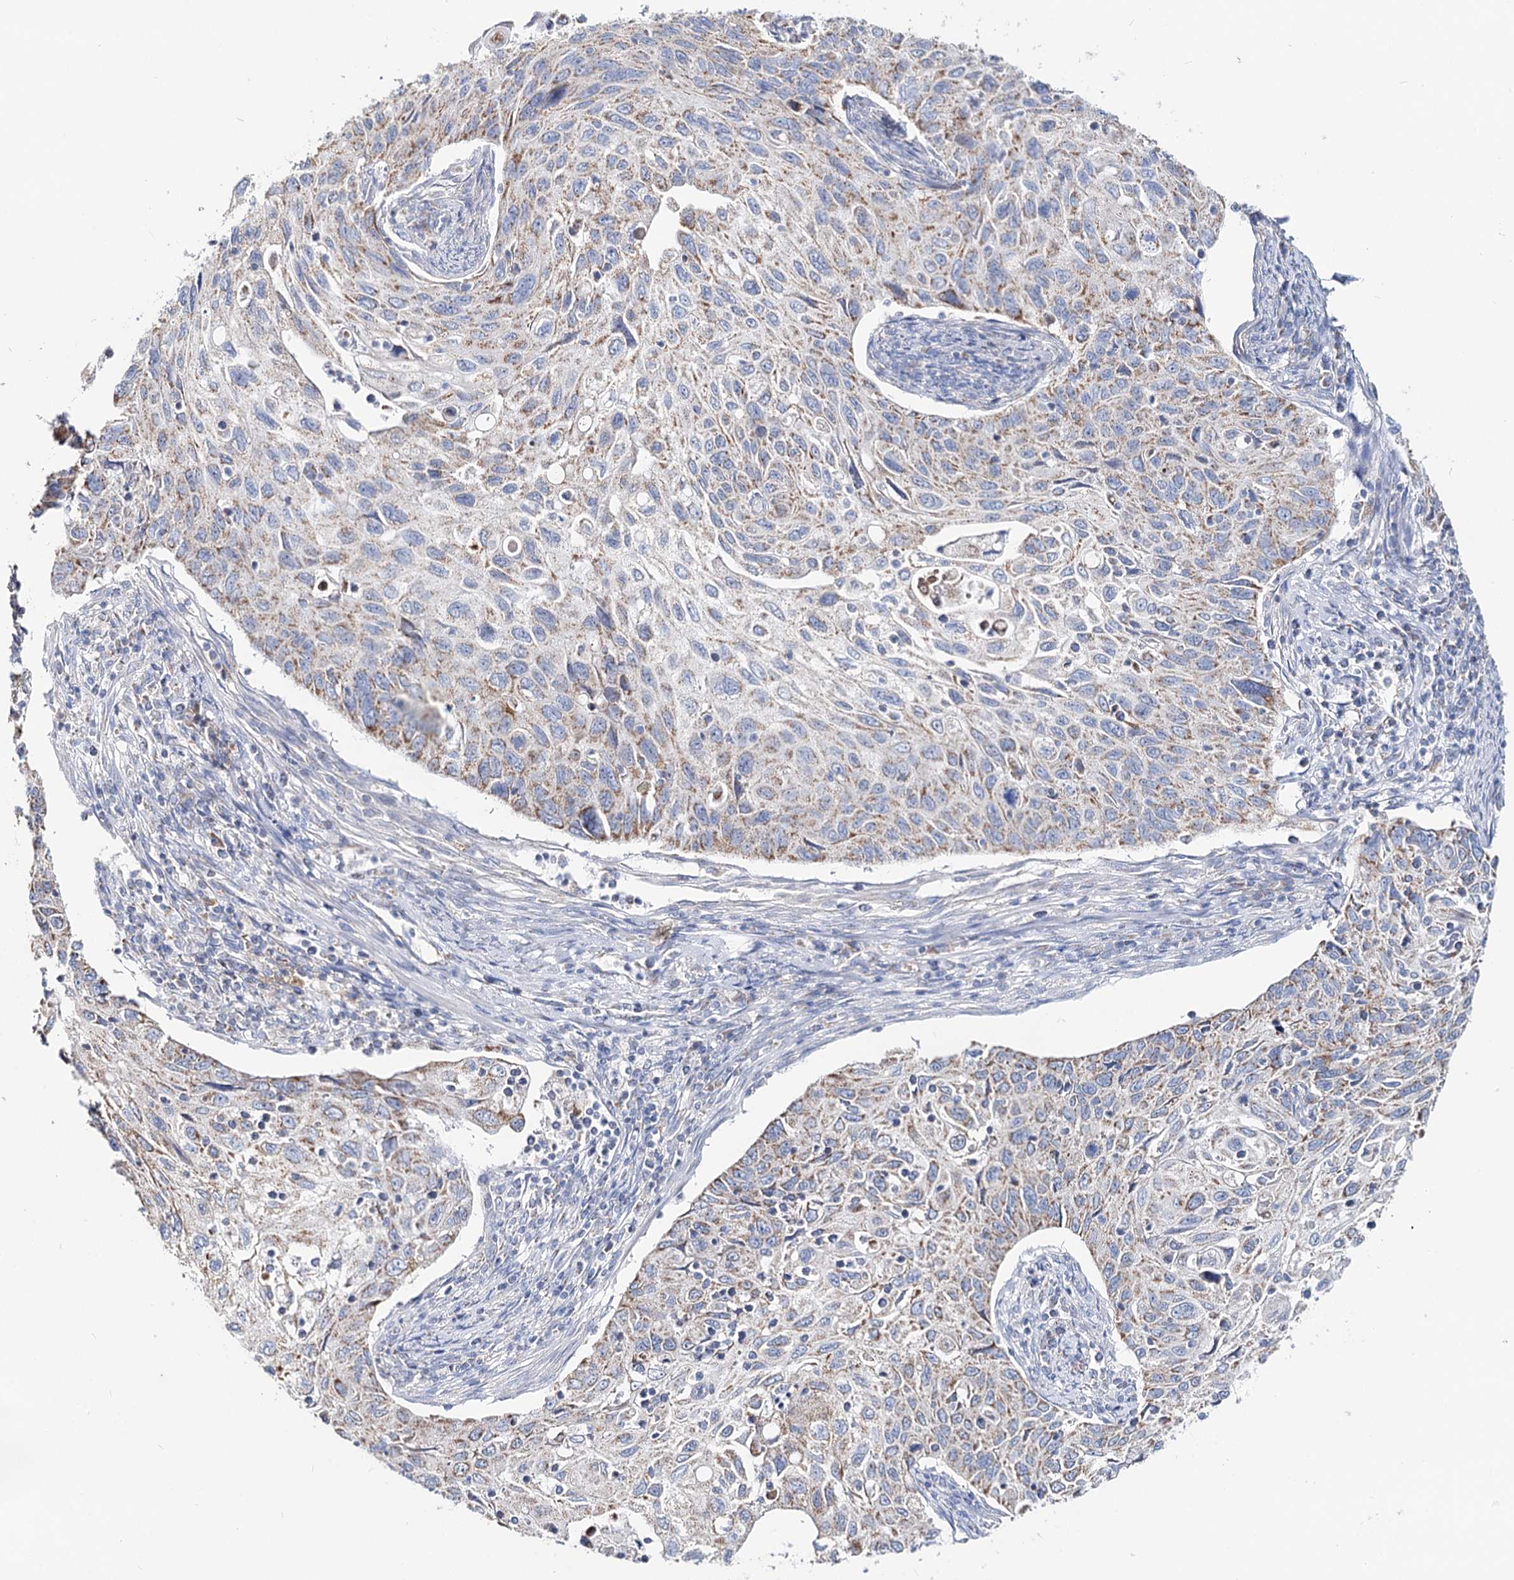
{"staining": {"intensity": "weak", "quantity": "25%-75%", "location": "cytoplasmic/membranous"}, "tissue": "cervical cancer", "cell_type": "Tumor cells", "image_type": "cancer", "snomed": [{"axis": "morphology", "description": "Squamous cell carcinoma, NOS"}, {"axis": "topography", "description": "Cervix"}], "caption": "This is an image of immunohistochemistry (IHC) staining of cervical cancer (squamous cell carcinoma), which shows weak staining in the cytoplasmic/membranous of tumor cells.", "gene": "MCCC2", "patient": {"sex": "female", "age": 70}}